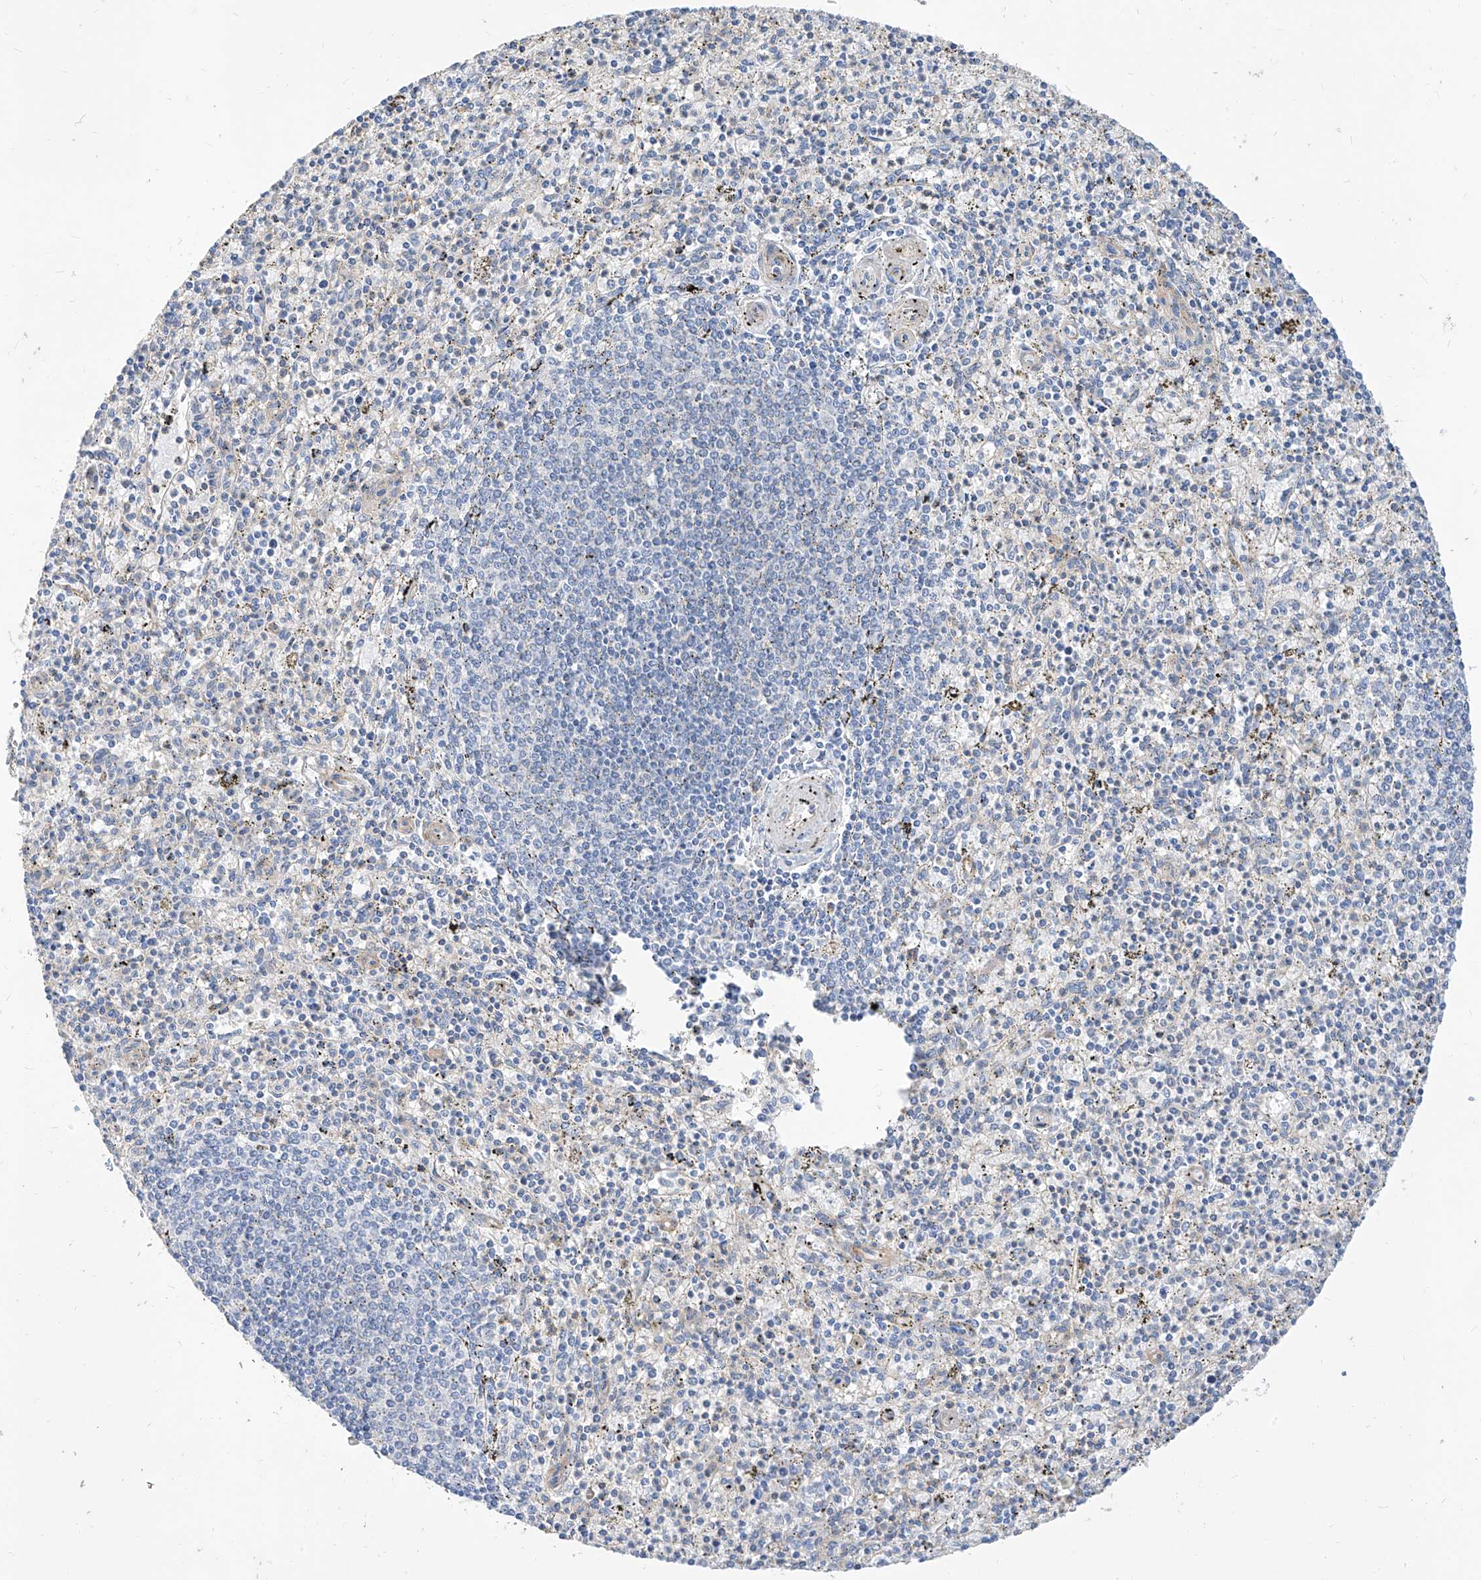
{"staining": {"intensity": "negative", "quantity": "none", "location": "none"}, "tissue": "spleen", "cell_type": "Cells in red pulp", "image_type": "normal", "snomed": [{"axis": "morphology", "description": "Normal tissue, NOS"}, {"axis": "topography", "description": "Spleen"}], "caption": "IHC photomicrograph of normal spleen: spleen stained with DAB shows no significant protein expression in cells in red pulp. (DAB (3,3'-diaminobenzidine) IHC with hematoxylin counter stain).", "gene": "SCGB2A1", "patient": {"sex": "male", "age": 72}}